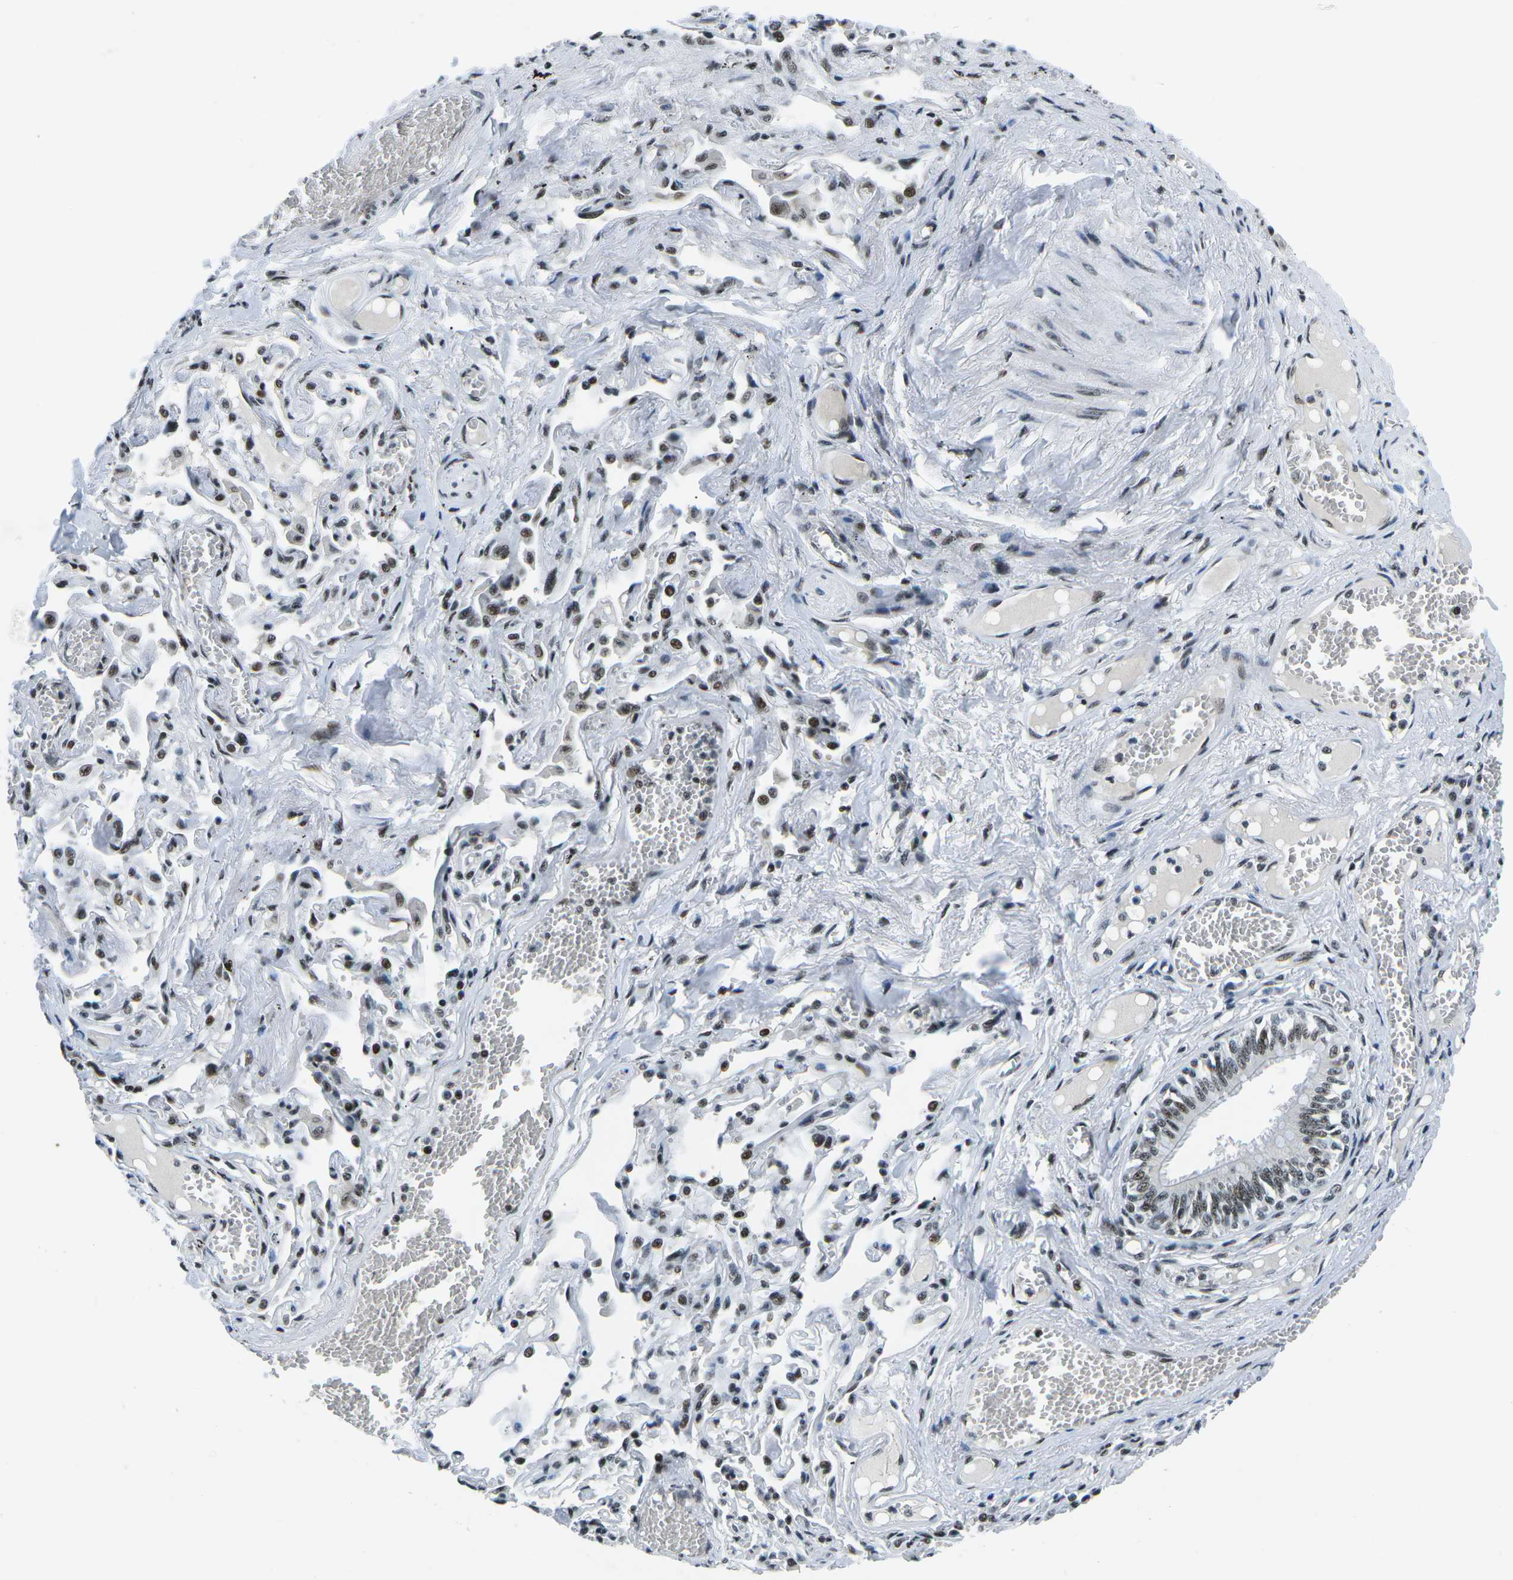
{"staining": {"intensity": "strong", "quantity": ">75%", "location": "nuclear"}, "tissue": "bronchus", "cell_type": "Respiratory epithelial cells", "image_type": "normal", "snomed": [{"axis": "morphology", "description": "Normal tissue, NOS"}, {"axis": "morphology", "description": "Inflammation, NOS"}, {"axis": "topography", "description": "Cartilage tissue"}, {"axis": "topography", "description": "Lung"}], "caption": "Unremarkable bronchus was stained to show a protein in brown. There is high levels of strong nuclear positivity in approximately >75% of respiratory epithelial cells. The staining is performed using DAB brown chromogen to label protein expression. The nuclei are counter-stained blue using hematoxylin.", "gene": "RBL2", "patient": {"sex": "male", "age": 71}}